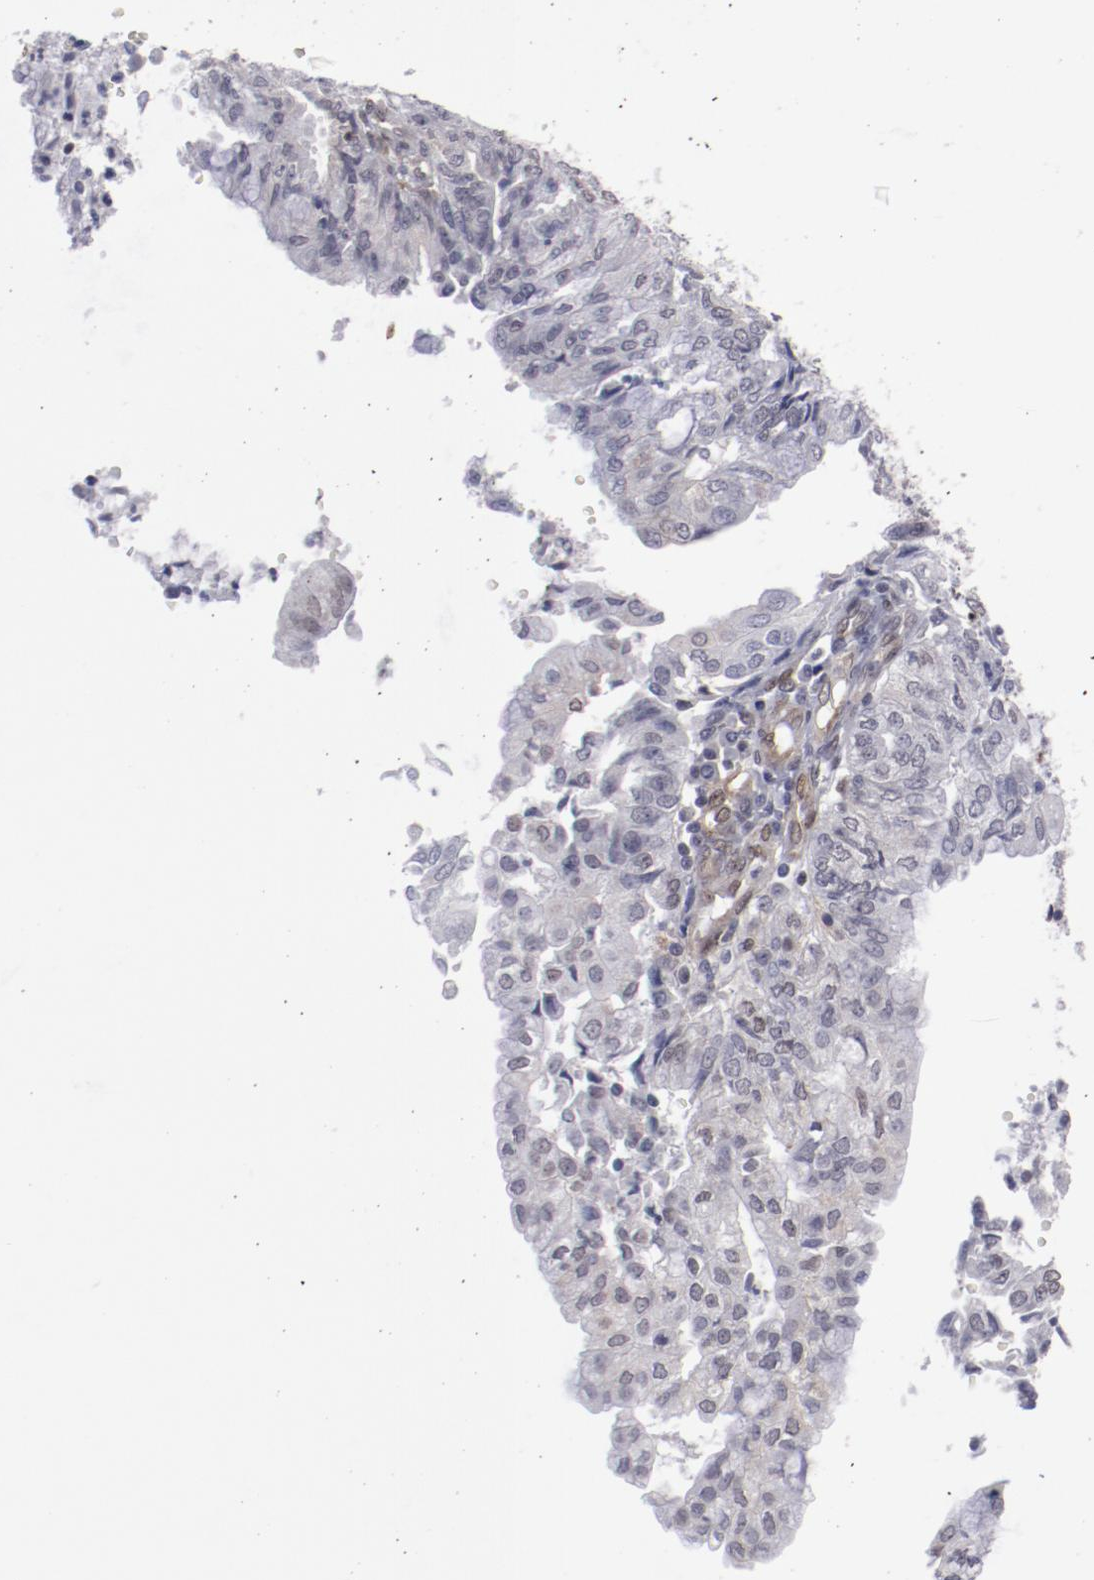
{"staining": {"intensity": "negative", "quantity": "none", "location": "none"}, "tissue": "endometrial cancer", "cell_type": "Tumor cells", "image_type": "cancer", "snomed": [{"axis": "morphology", "description": "Adenocarcinoma, NOS"}, {"axis": "topography", "description": "Endometrium"}], "caption": "Immunohistochemistry (IHC) image of neoplastic tissue: human endometrial cancer stained with DAB displays no significant protein expression in tumor cells. (DAB IHC with hematoxylin counter stain).", "gene": "LEF1", "patient": {"sex": "female", "age": 59}}